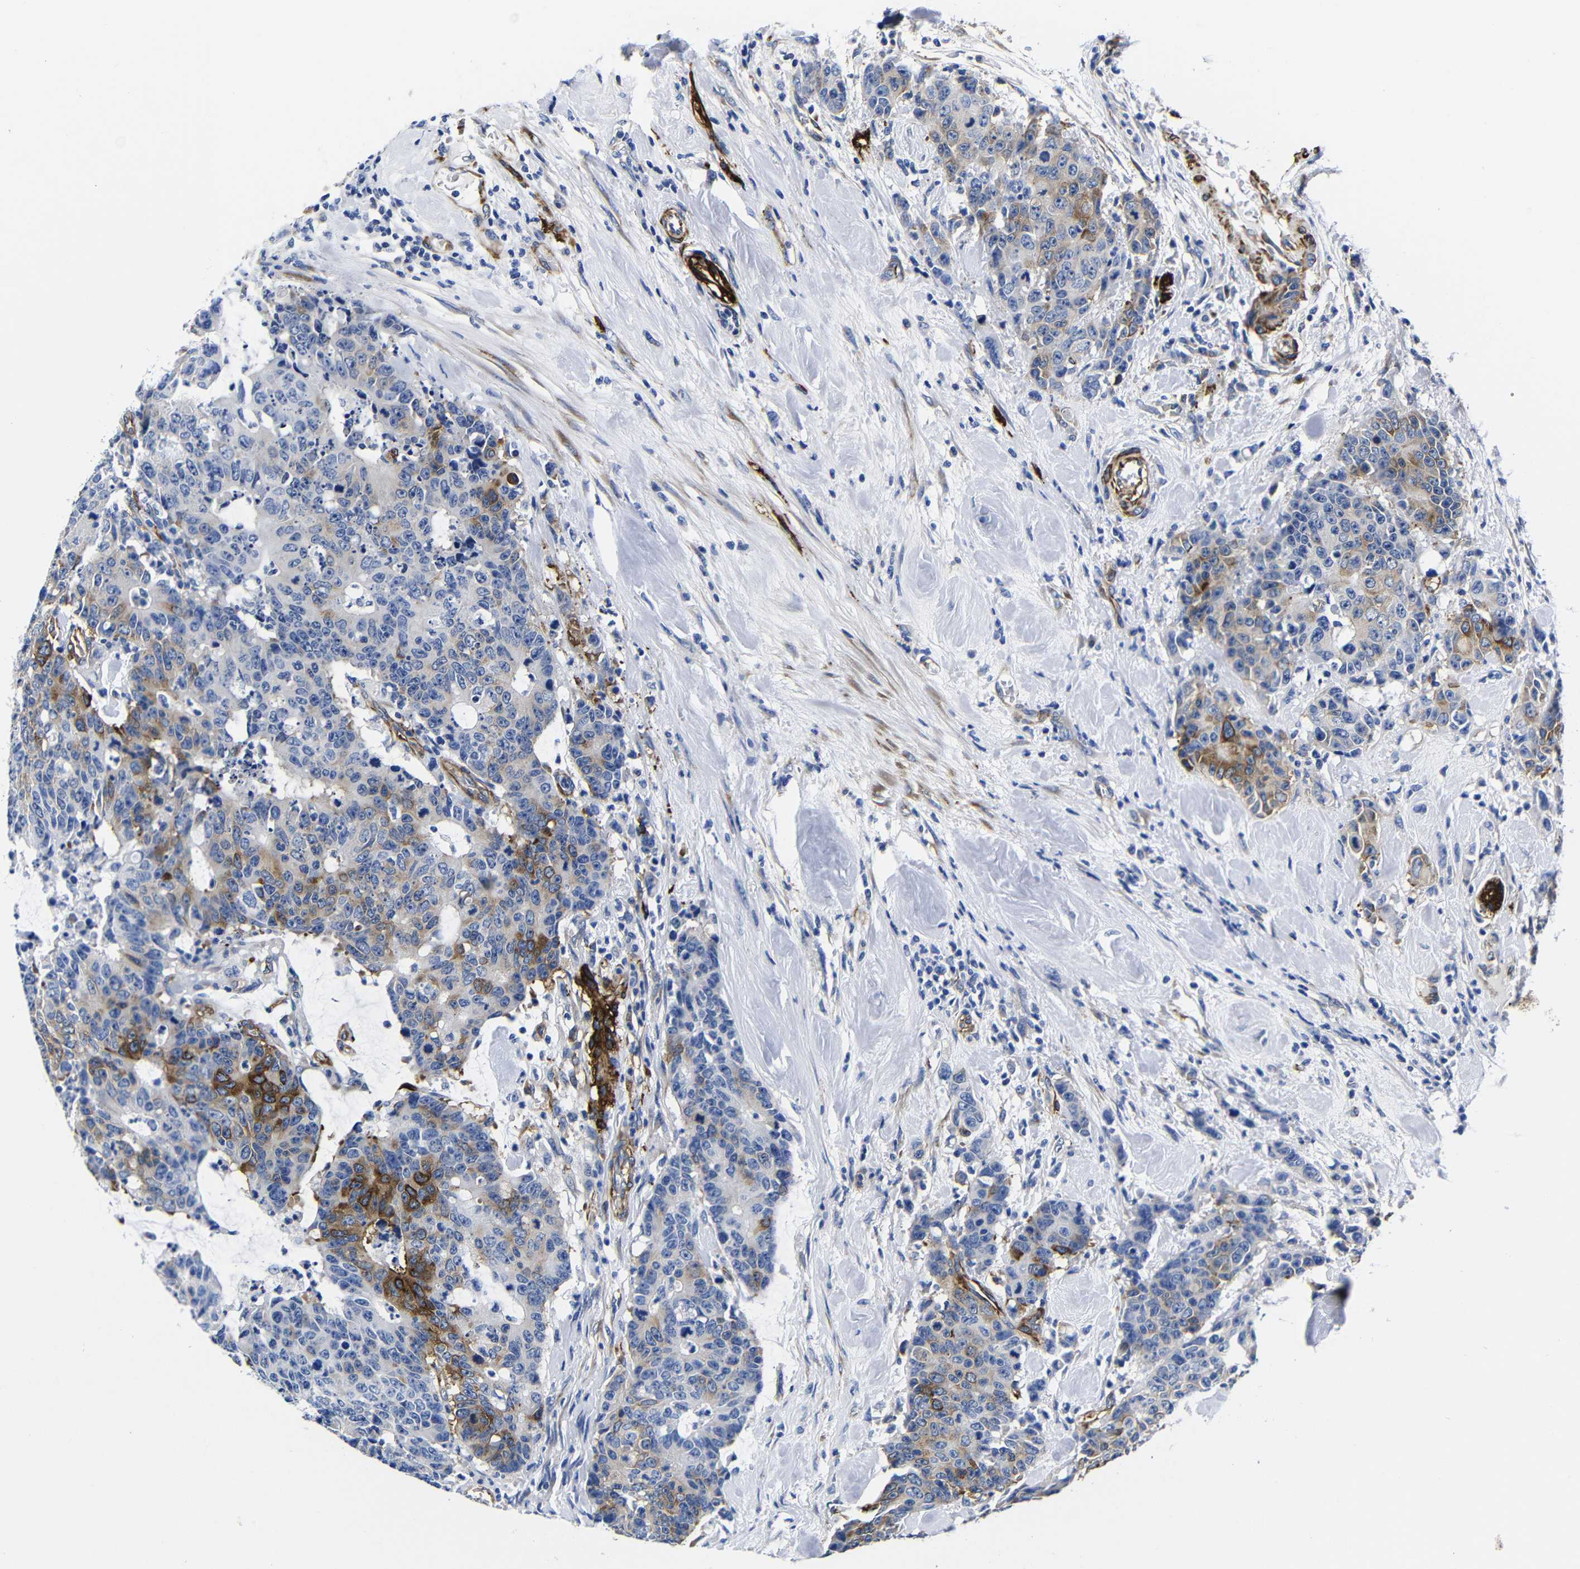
{"staining": {"intensity": "moderate", "quantity": "25%-75%", "location": "cytoplasmic/membranous"}, "tissue": "colorectal cancer", "cell_type": "Tumor cells", "image_type": "cancer", "snomed": [{"axis": "morphology", "description": "Adenocarcinoma, NOS"}, {"axis": "topography", "description": "Colon"}], "caption": "Immunohistochemical staining of colorectal cancer shows medium levels of moderate cytoplasmic/membranous protein expression in about 25%-75% of tumor cells.", "gene": "LRIG1", "patient": {"sex": "female", "age": 86}}